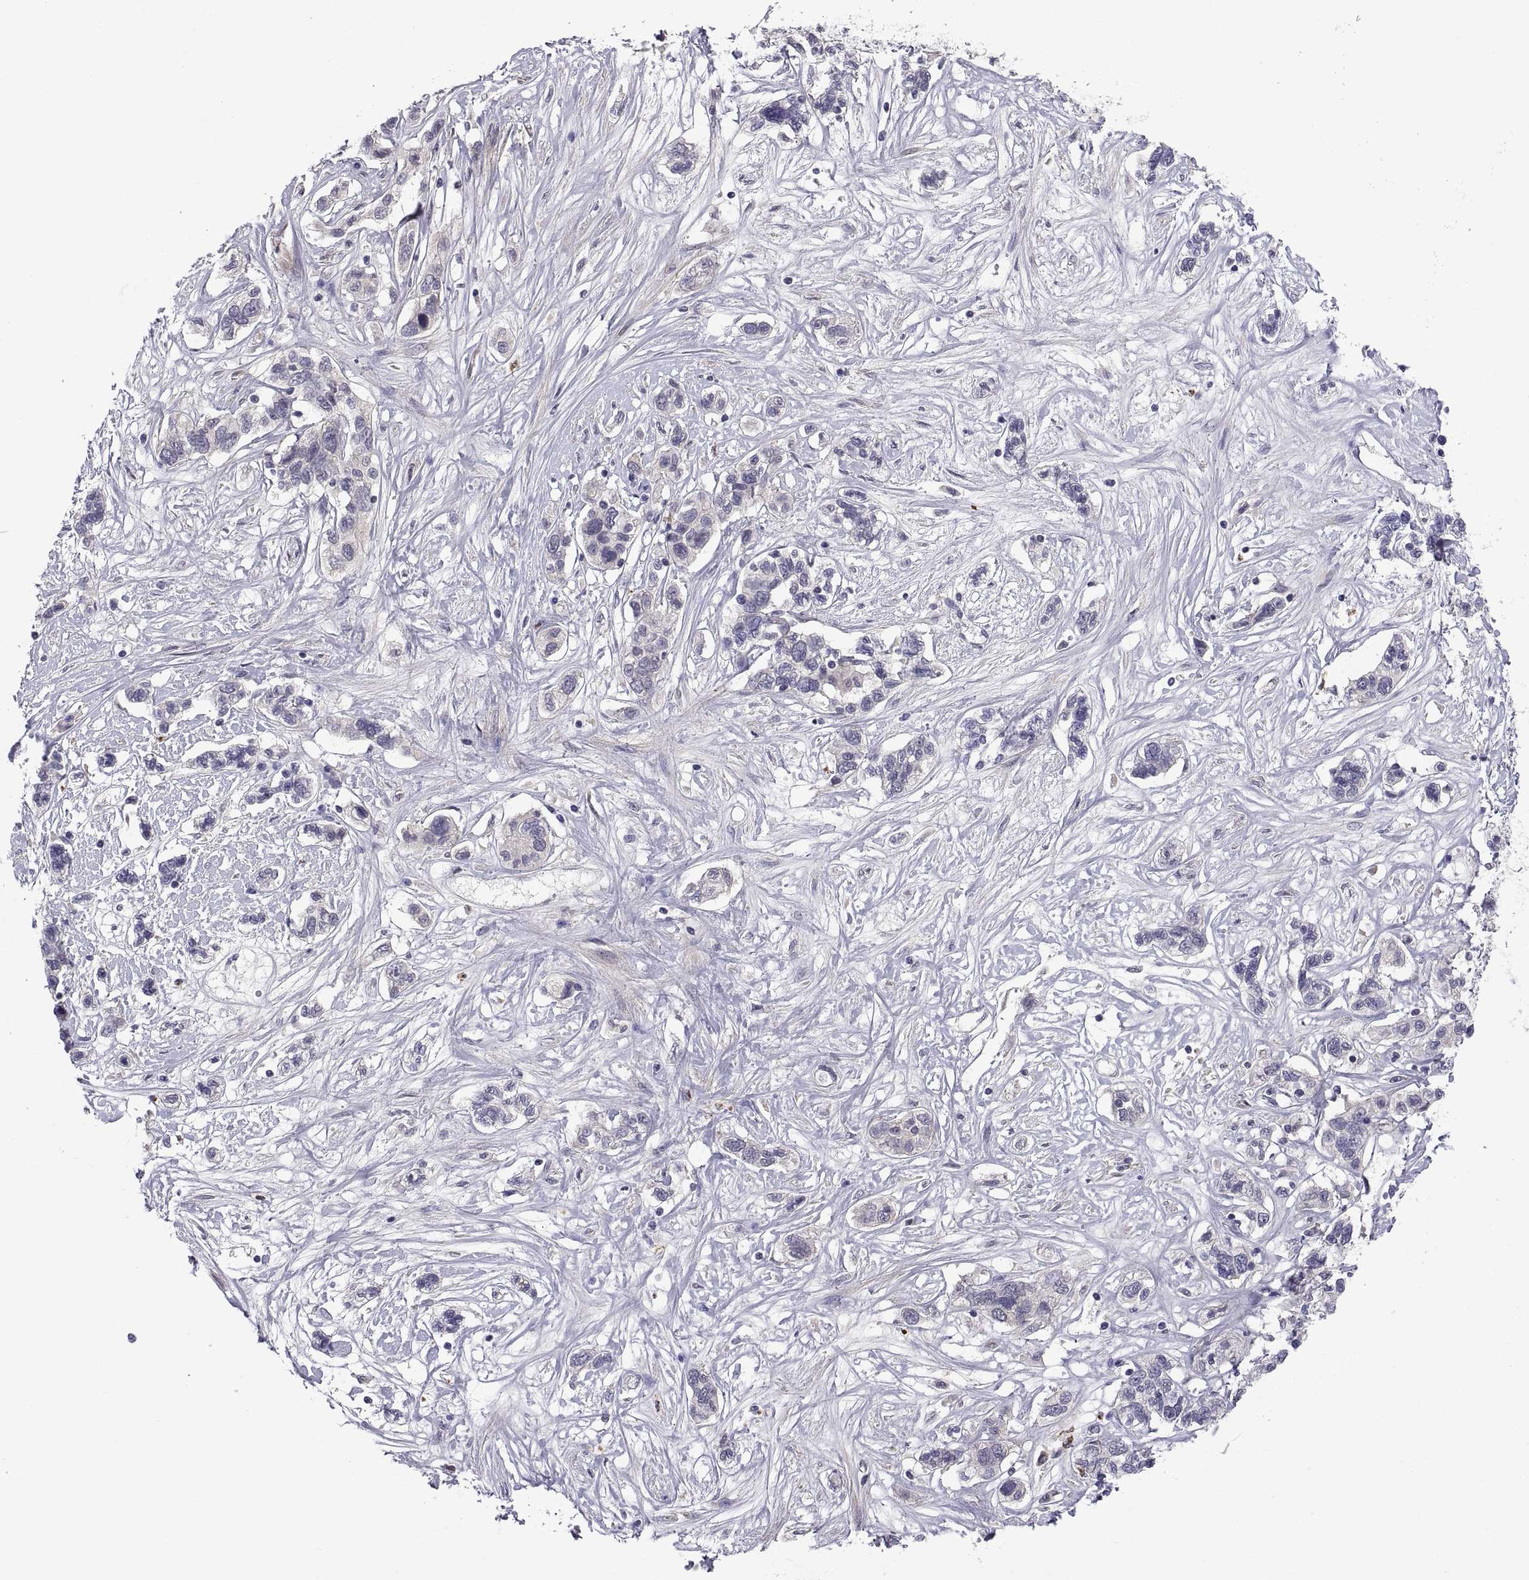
{"staining": {"intensity": "negative", "quantity": "none", "location": "none"}, "tissue": "liver cancer", "cell_type": "Tumor cells", "image_type": "cancer", "snomed": [{"axis": "morphology", "description": "Adenocarcinoma, NOS"}, {"axis": "morphology", "description": "Cholangiocarcinoma"}, {"axis": "topography", "description": "Liver"}], "caption": "Human liver adenocarcinoma stained for a protein using IHC shows no staining in tumor cells.", "gene": "PKP1", "patient": {"sex": "male", "age": 64}}